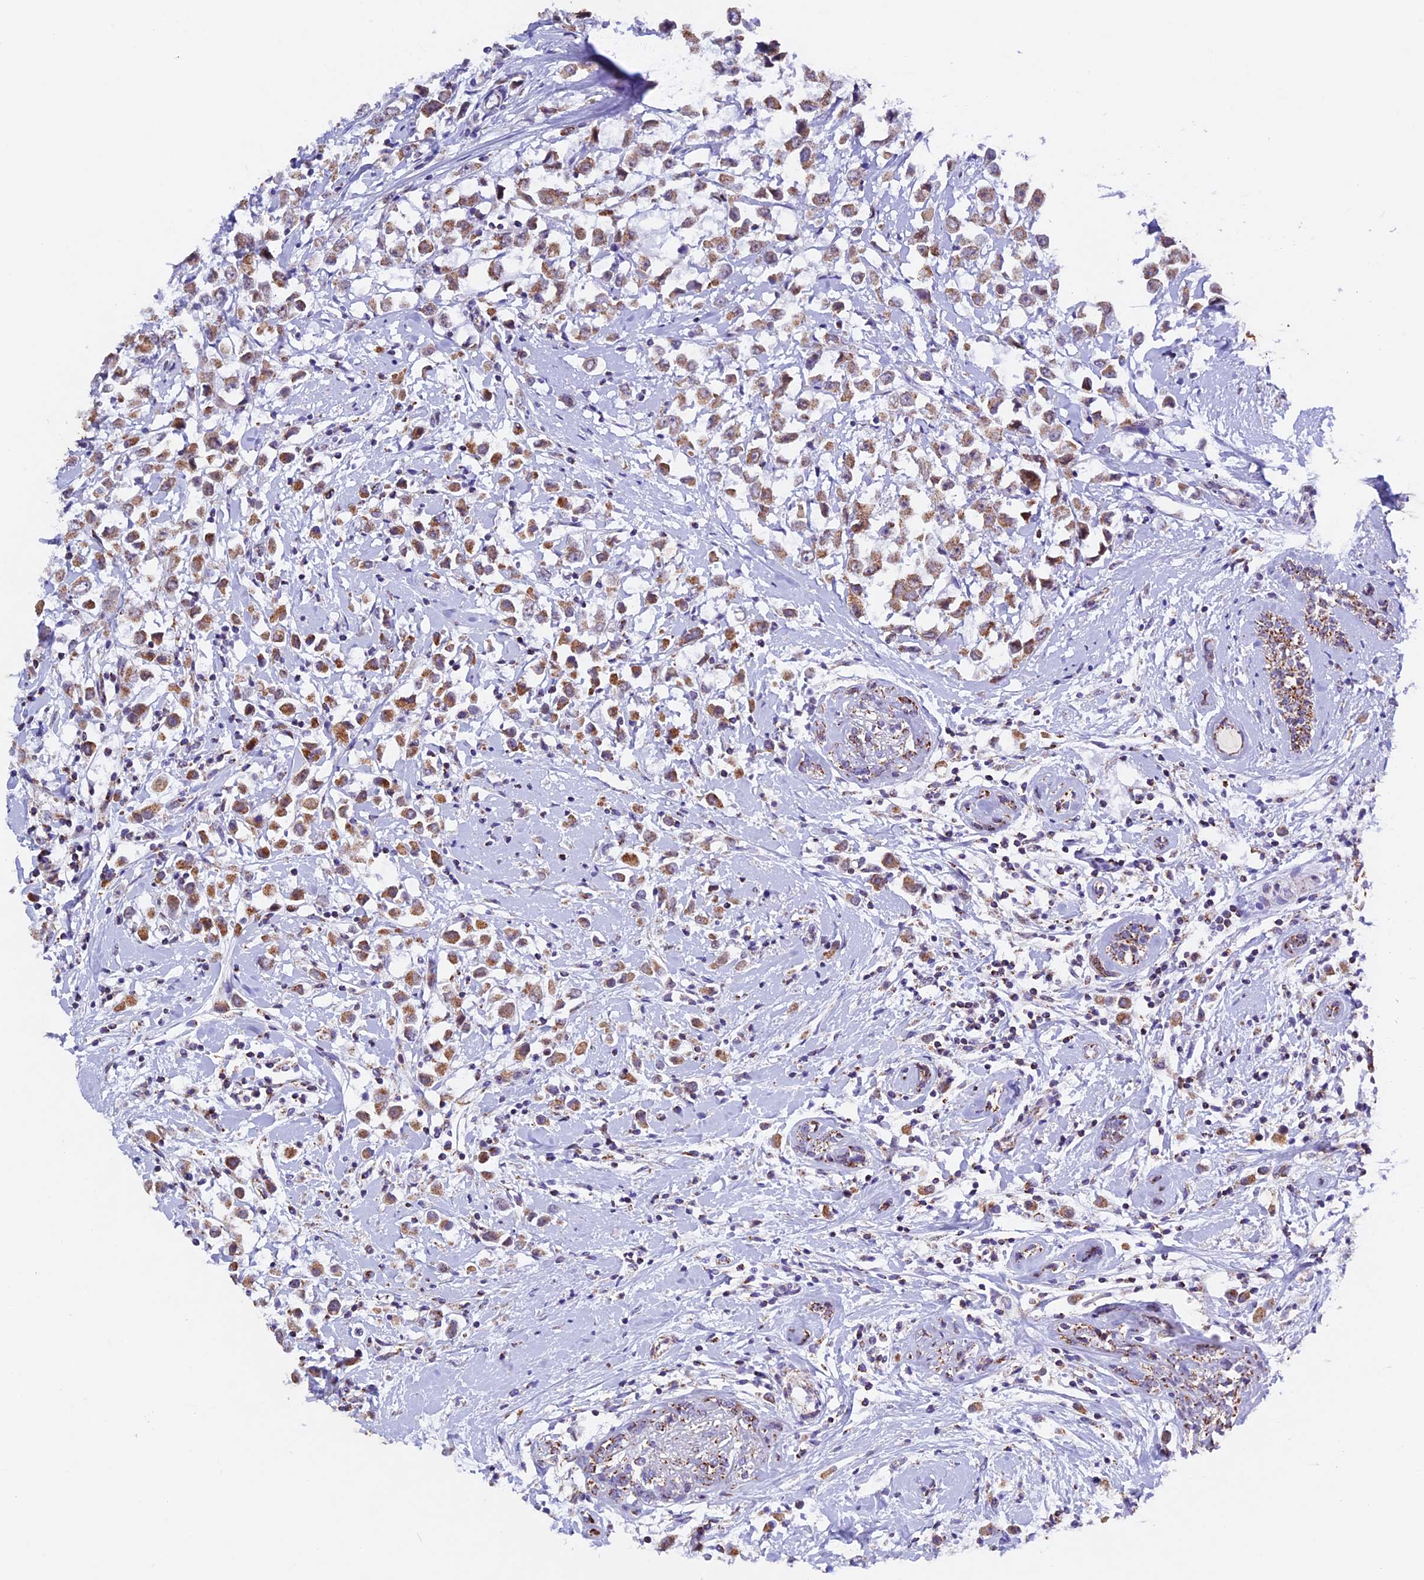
{"staining": {"intensity": "moderate", "quantity": ">75%", "location": "cytoplasmic/membranous"}, "tissue": "breast cancer", "cell_type": "Tumor cells", "image_type": "cancer", "snomed": [{"axis": "morphology", "description": "Duct carcinoma"}, {"axis": "topography", "description": "Breast"}], "caption": "Protein staining of breast cancer tissue demonstrates moderate cytoplasmic/membranous expression in approximately >75% of tumor cells.", "gene": "TFAM", "patient": {"sex": "female", "age": 87}}